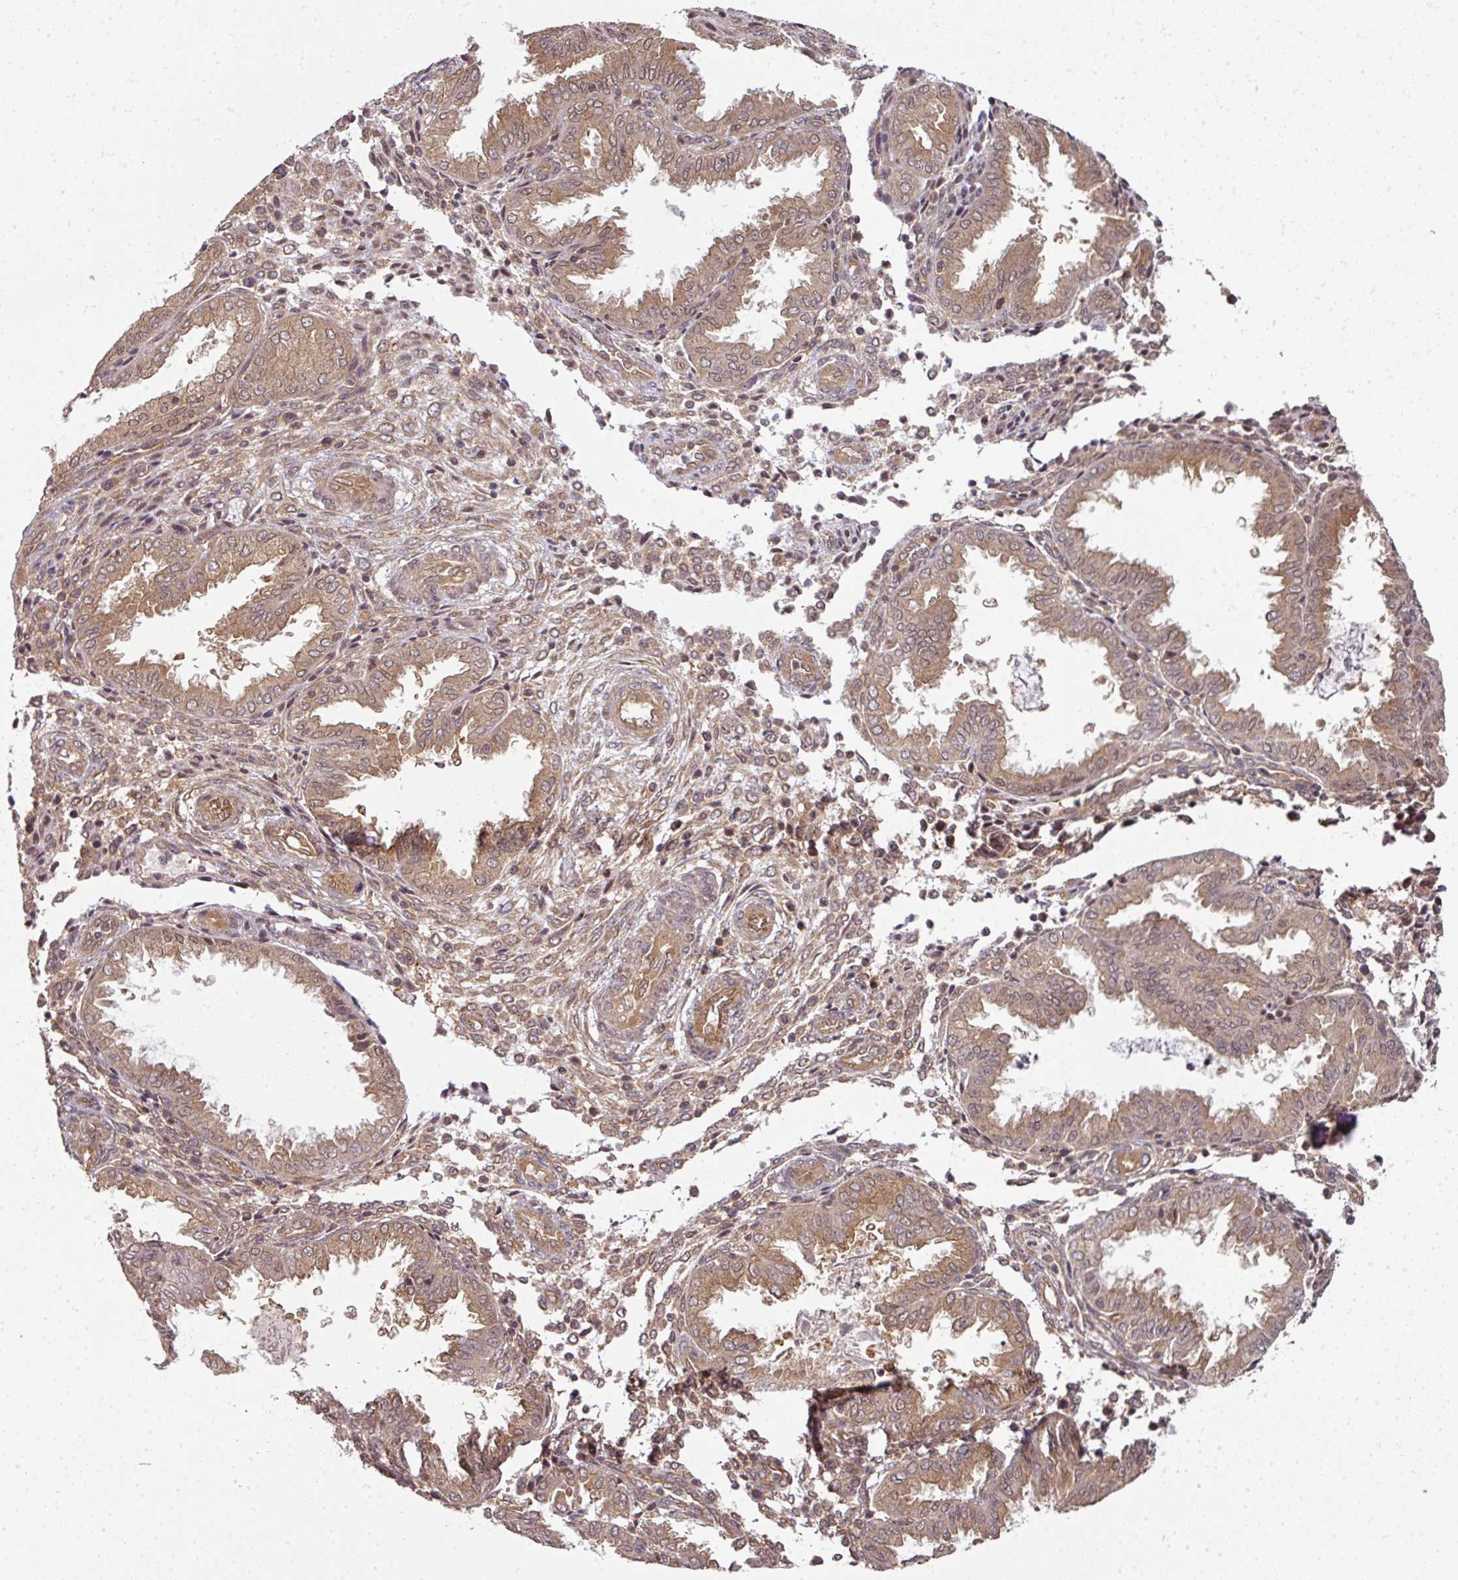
{"staining": {"intensity": "moderate", "quantity": ">75%", "location": "cytoplasmic/membranous,nuclear"}, "tissue": "endometrium", "cell_type": "Cells in endometrial stroma", "image_type": "normal", "snomed": [{"axis": "morphology", "description": "Normal tissue, NOS"}, {"axis": "topography", "description": "Endometrium"}], "caption": "Cells in endometrial stroma exhibit medium levels of moderate cytoplasmic/membranous,nuclear staining in about >75% of cells in unremarkable human endometrium. The staining is performed using DAB brown chromogen to label protein expression. The nuclei are counter-stained blue using hematoxylin.", "gene": "ANKRD18A", "patient": {"sex": "female", "age": 33}}